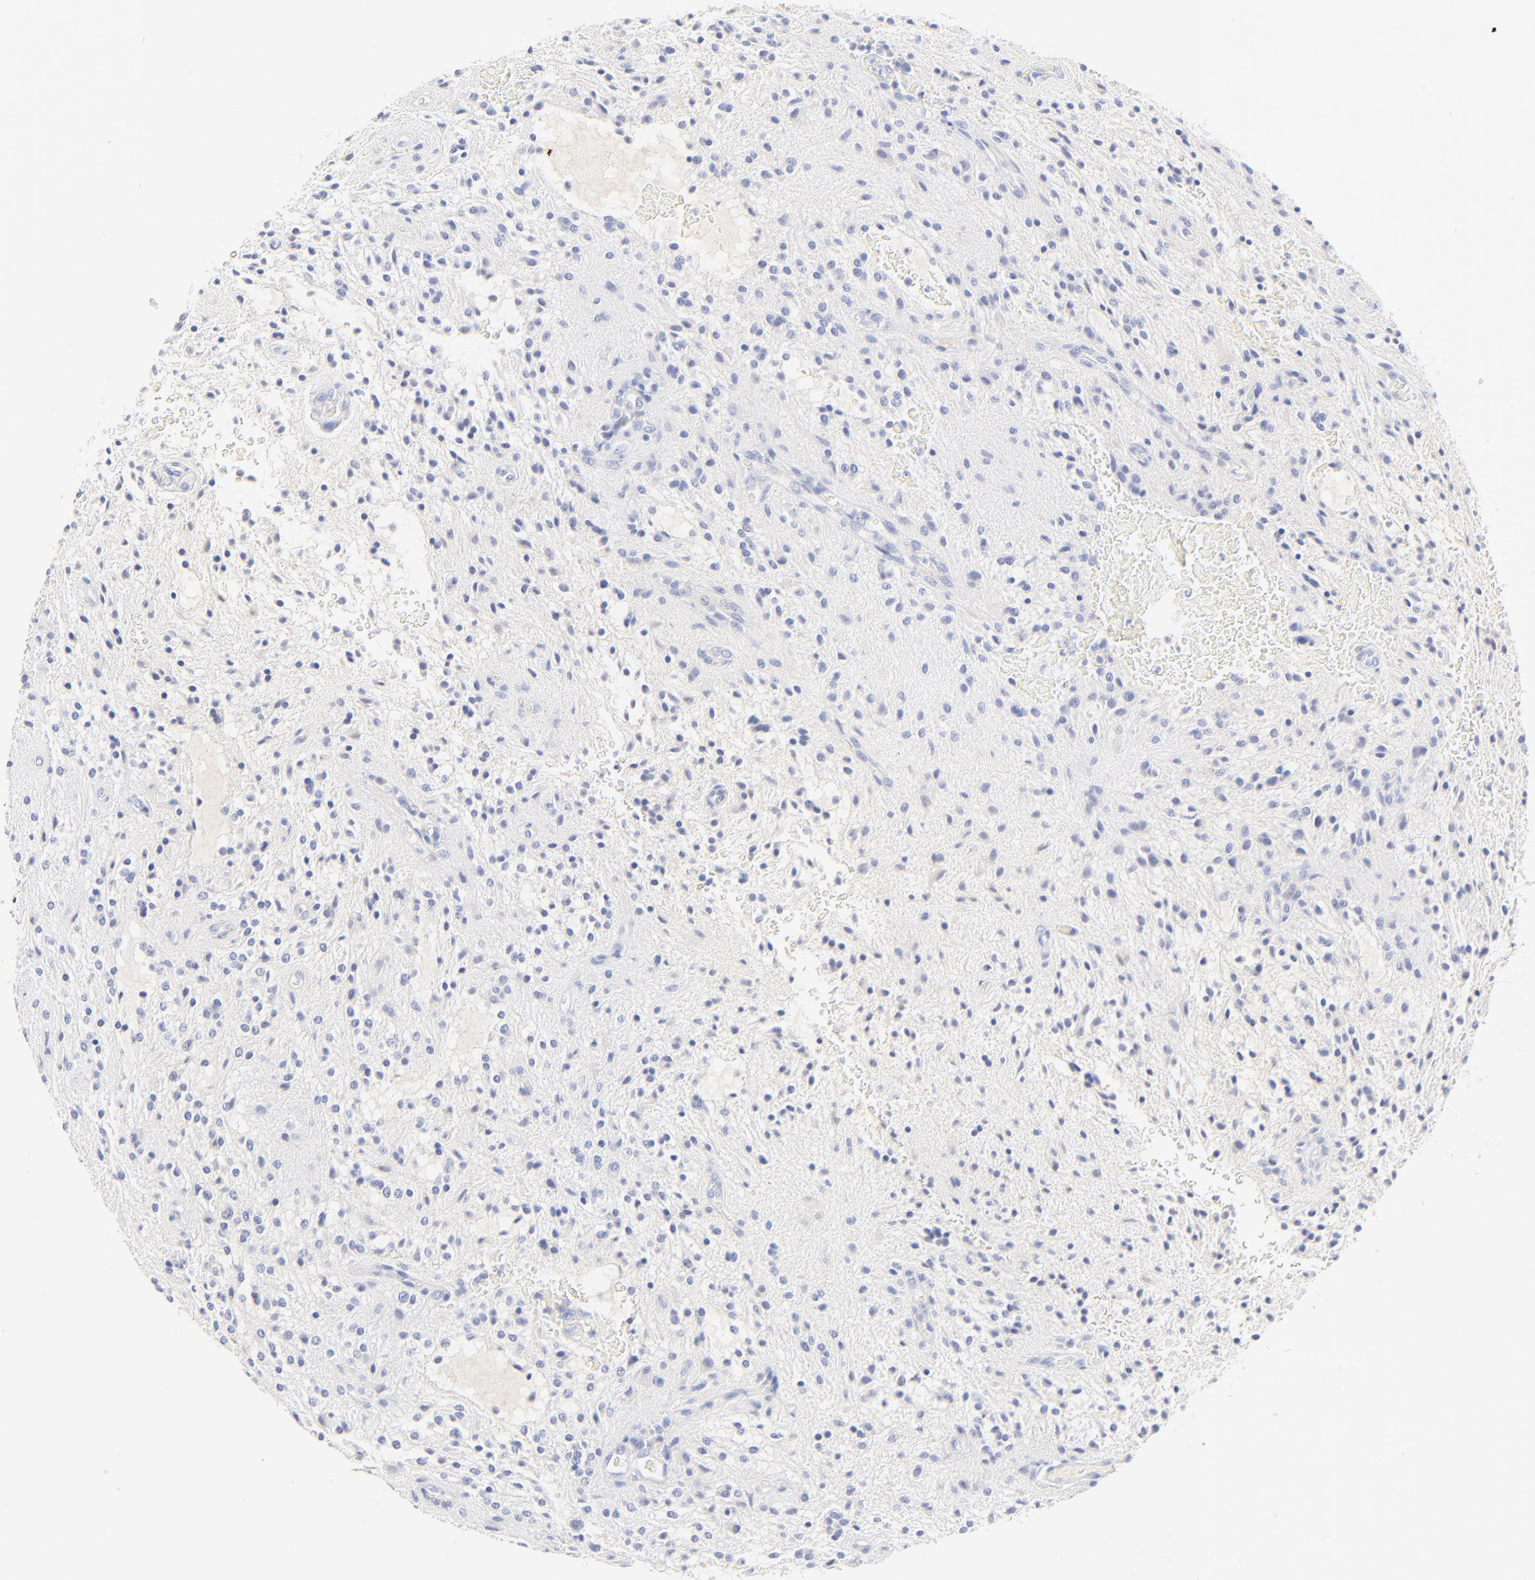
{"staining": {"intensity": "negative", "quantity": "none", "location": "none"}, "tissue": "glioma", "cell_type": "Tumor cells", "image_type": "cancer", "snomed": [{"axis": "morphology", "description": "Glioma, malignant, NOS"}, {"axis": "topography", "description": "Cerebellum"}], "caption": "This is a photomicrograph of immunohistochemistry staining of glioma, which shows no positivity in tumor cells.", "gene": "SULT4A1", "patient": {"sex": "female", "age": 10}}